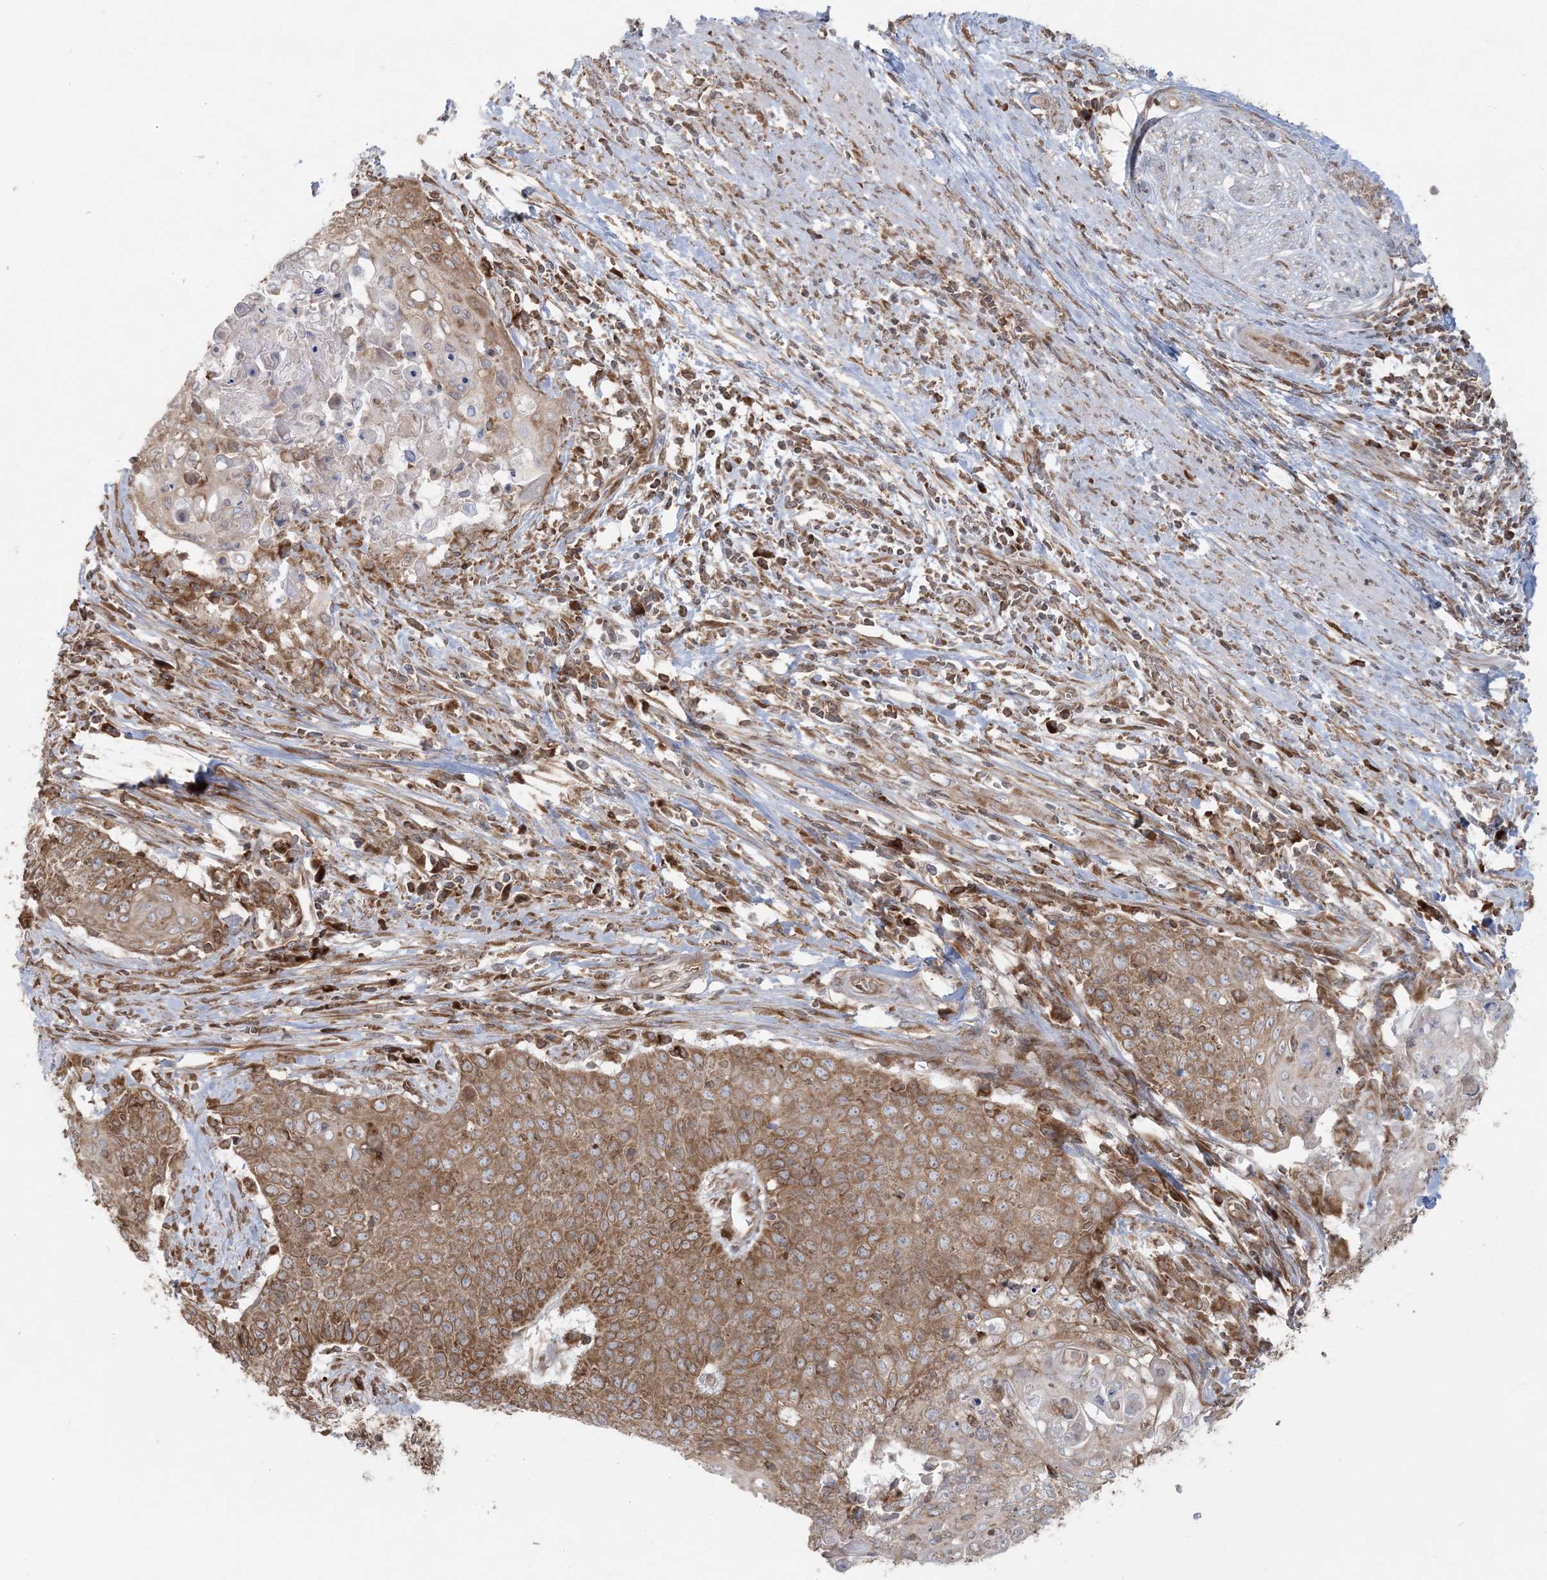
{"staining": {"intensity": "moderate", "quantity": ">75%", "location": "cytoplasmic/membranous"}, "tissue": "cervical cancer", "cell_type": "Tumor cells", "image_type": "cancer", "snomed": [{"axis": "morphology", "description": "Squamous cell carcinoma, NOS"}, {"axis": "topography", "description": "Cervix"}], "caption": "Immunohistochemical staining of human cervical cancer demonstrates medium levels of moderate cytoplasmic/membranous protein positivity in approximately >75% of tumor cells. The protein is stained brown, and the nuclei are stained in blue (DAB (3,3'-diaminobenzidine) IHC with brightfield microscopy, high magnification).", "gene": "UBXN4", "patient": {"sex": "female", "age": 39}}